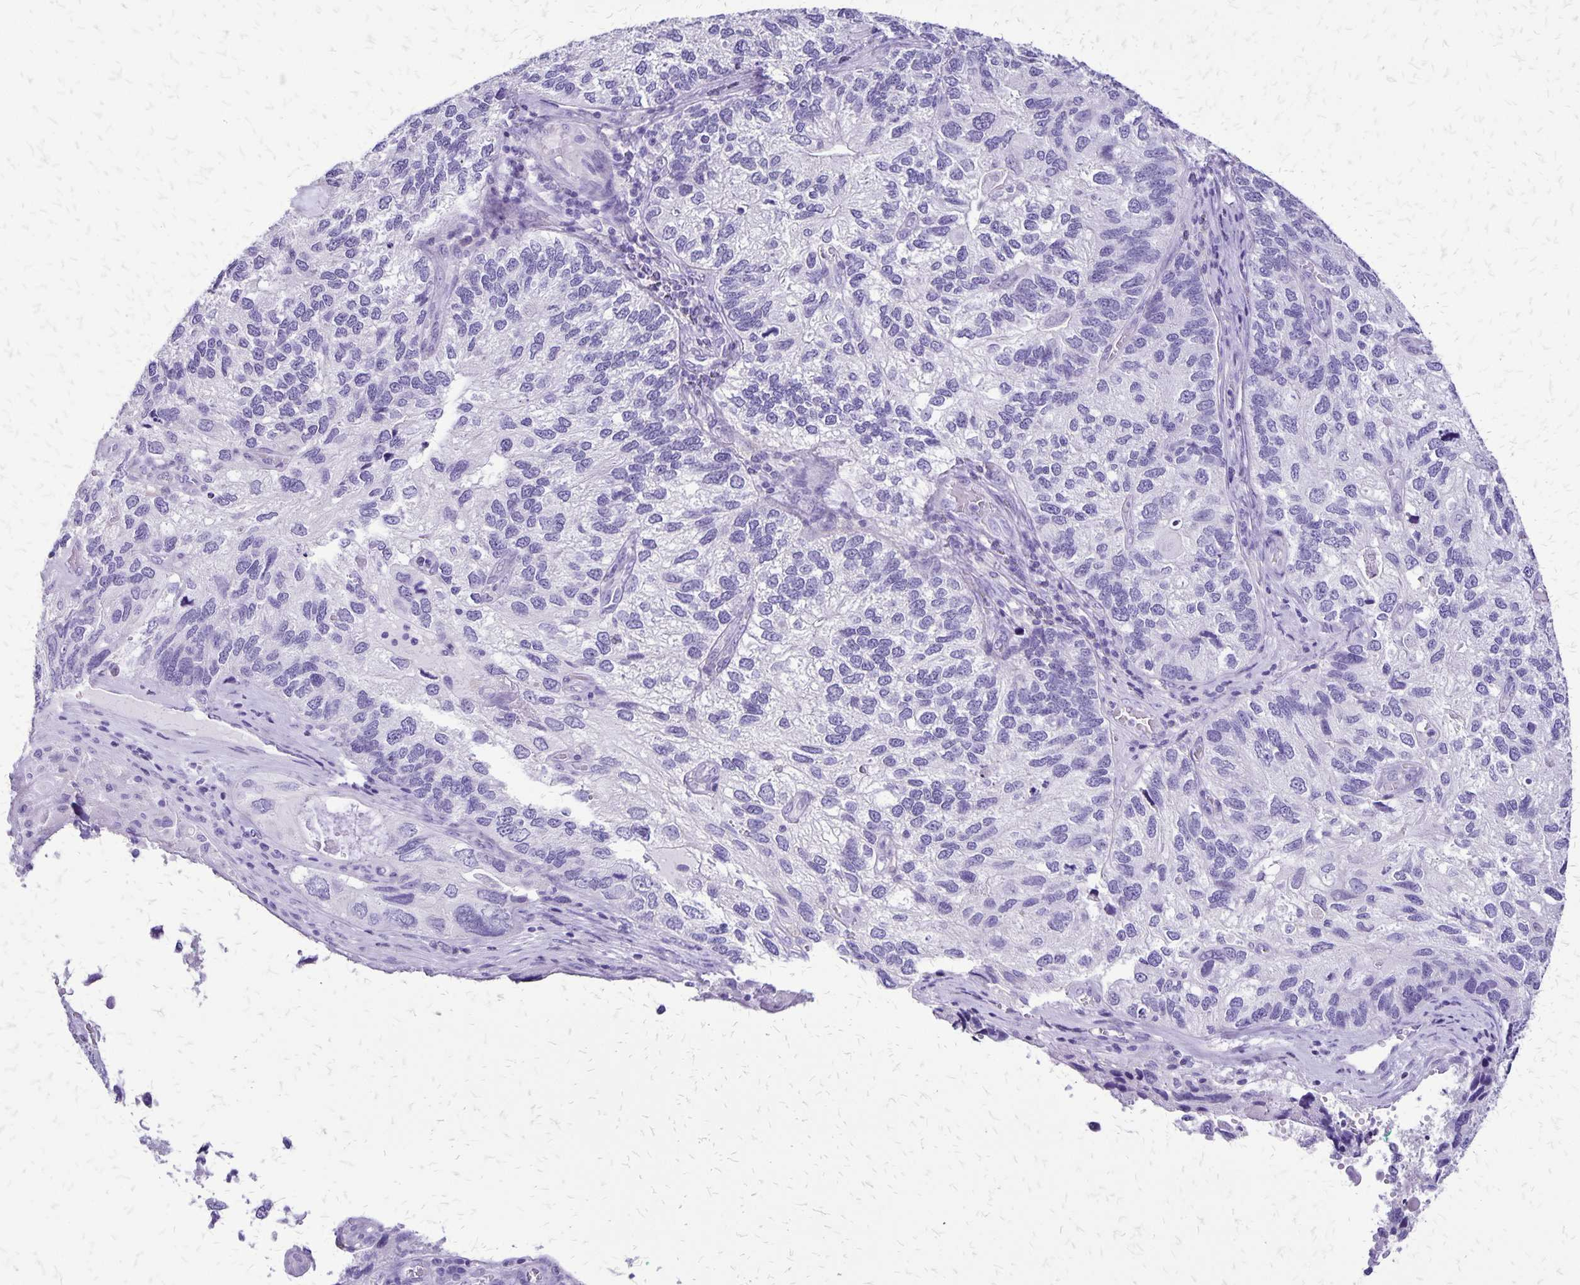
{"staining": {"intensity": "negative", "quantity": "none", "location": "none"}, "tissue": "endometrial cancer", "cell_type": "Tumor cells", "image_type": "cancer", "snomed": [{"axis": "morphology", "description": "Carcinoma, NOS"}, {"axis": "topography", "description": "Uterus"}], "caption": "There is no significant staining in tumor cells of carcinoma (endometrial).", "gene": "SLC13A2", "patient": {"sex": "female", "age": 76}}